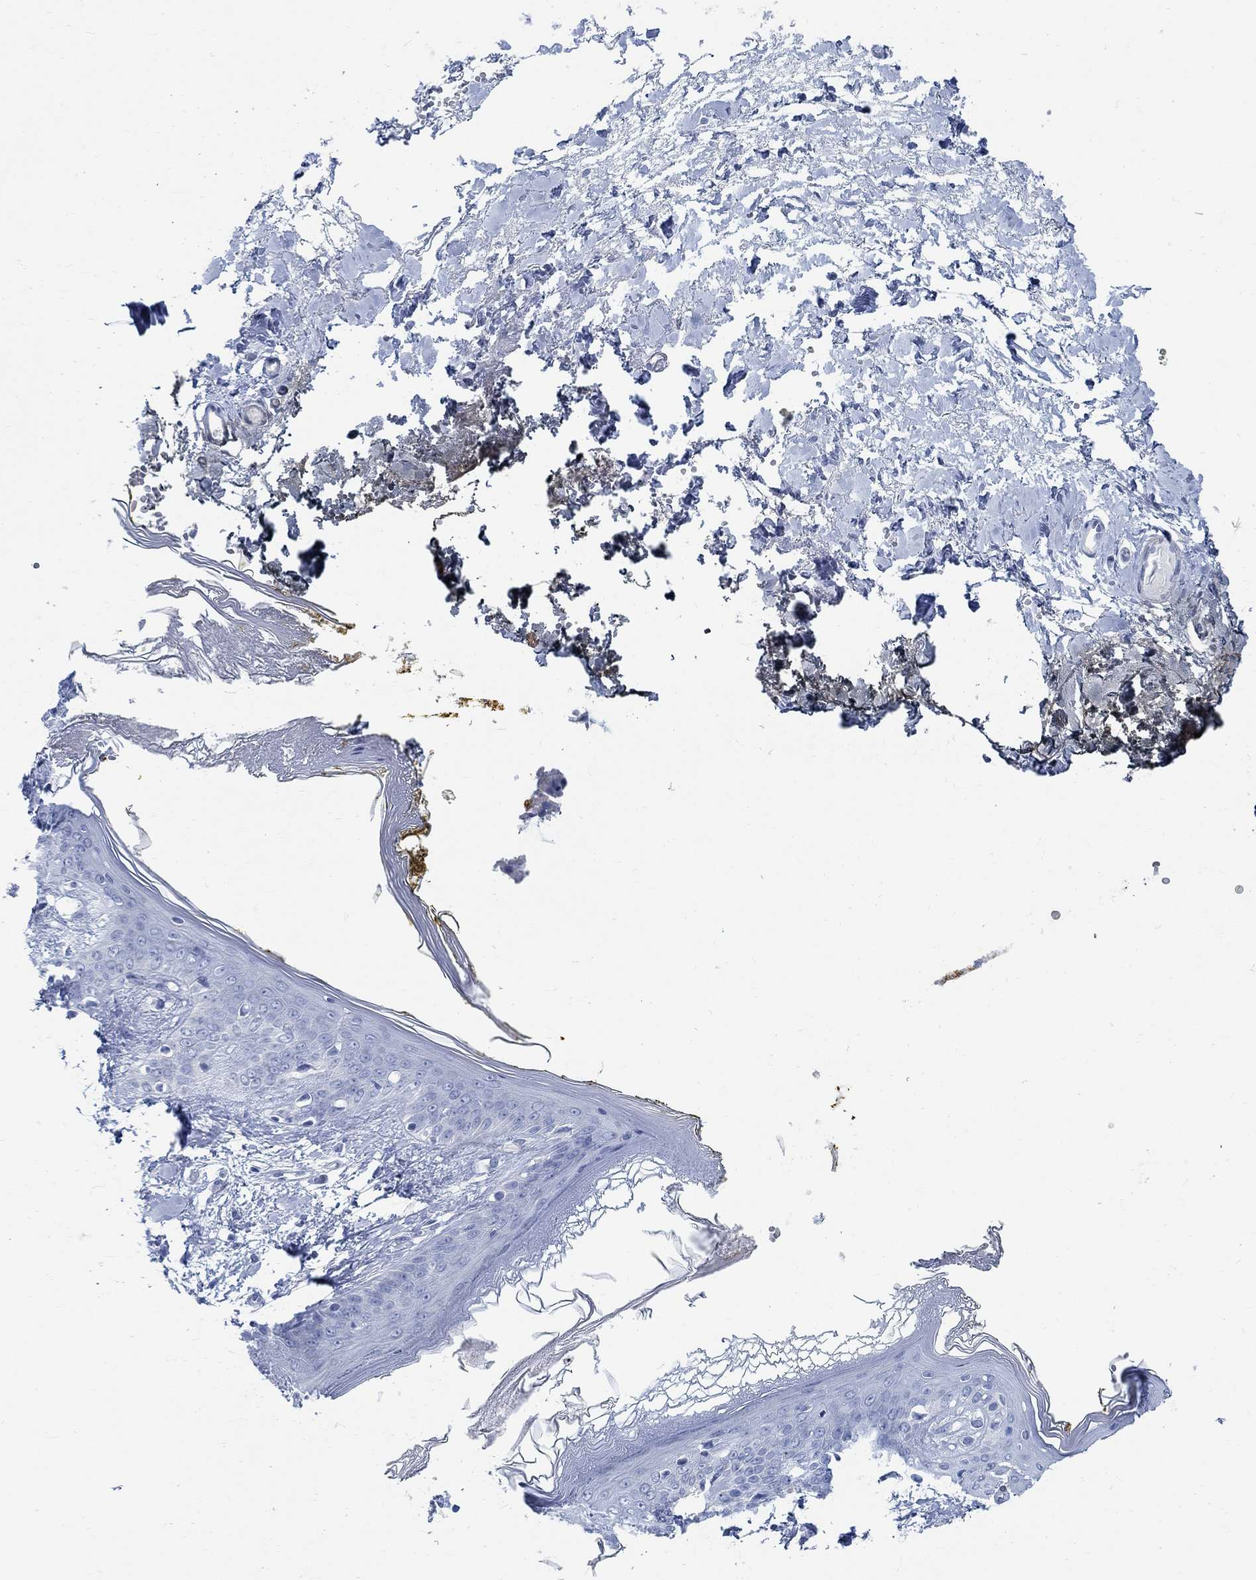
{"staining": {"intensity": "negative", "quantity": "none", "location": "none"}, "tissue": "skin", "cell_type": "Fibroblasts", "image_type": "normal", "snomed": [{"axis": "morphology", "description": "Normal tissue, NOS"}, {"axis": "topography", "description": "Skin"}], "caption": "DAB (3,3'-diaminobenzidine) immunohistochemical staining of benign skin exhibits no significant staining in fibroblasts. The staining was performed using DAB (3,3'-diaminobenzidine) to visualize the protein expression in brown, while the nuclei were stained in blue with hematoxylin (Magnification: 20x).", "gene": "RBM20", "patient": {"sex": "female", "age": 34}}